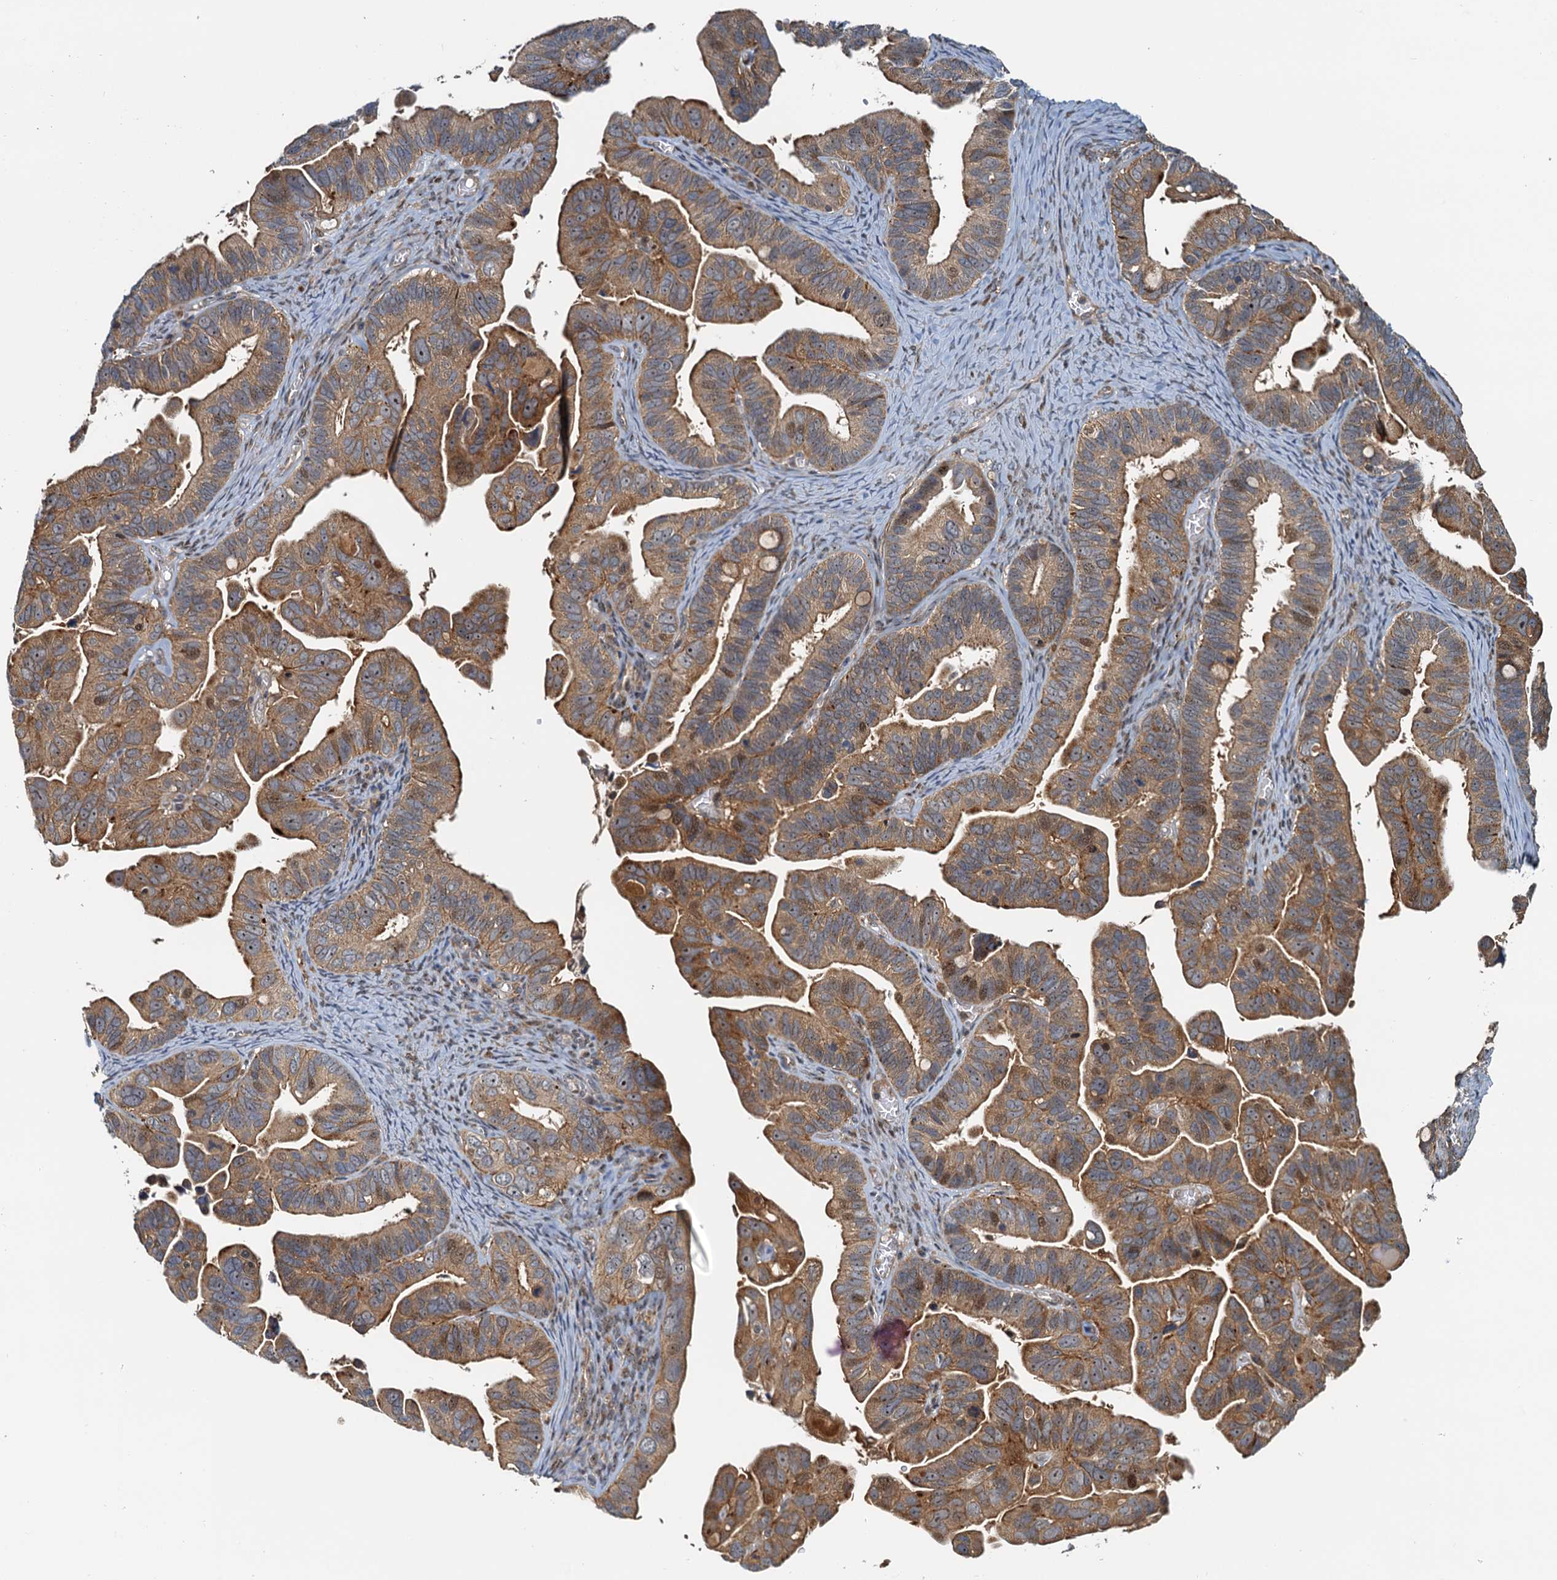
{"staining": {"intensity": "moderate", "quantity": ">75%", "location": "cytoplasmic/membranous"}, "tissue": "ovarian cancer", "cell_type": "Tumor cells", "image_type": "cancer", "snomed": [{"axis": "morphology", "description": "Cystadenocarcinoma, serous, NOS"}, {"axis": "topography", "description": "Ovary"}], "caption": "Serous cystadenocarcinoma (ovarian) stained with a brown dye reveals moderate cytoplasmic/membranous positive positivity in approximately >75% of tumor cells.", "gene": "TOLLIP", "patient": {"sex": "female", "age": 56}}